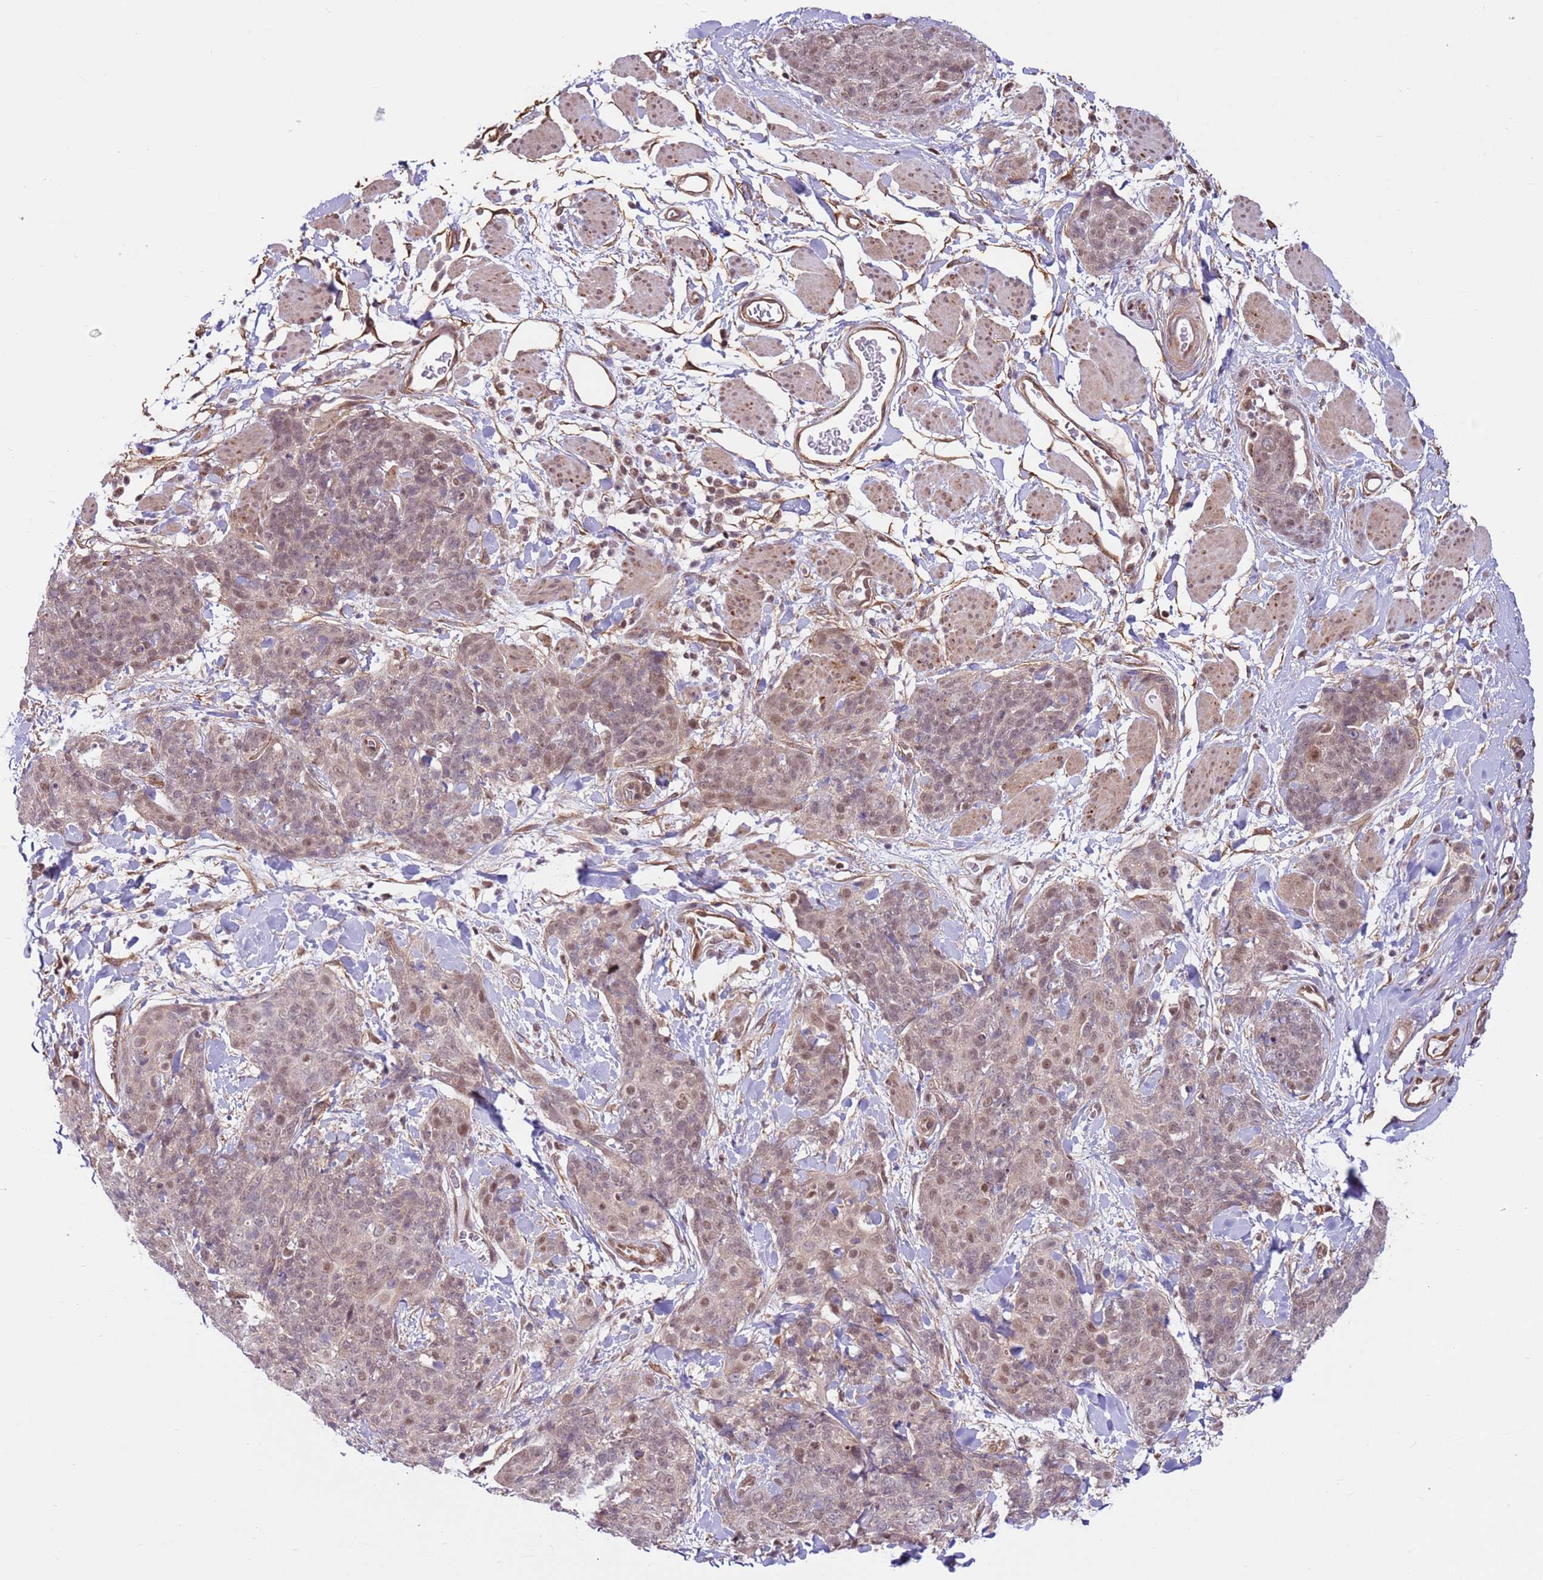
{"staining": {"intensity": "weak", "quantity": "25%-75%", "location": "nuclear"}, "tissue": "skin cancer", "cell_type": "Tumor cells", "image_type": "cancer", "snomed": [{"axis": "morphology", "description": "Squamous cell carcinoma, NOS"}, {"axis": "topography", "description": "Skin"}, {"axis": "topography", "description": "Vulva"}], "caption": "Tumor cells display low levels of weak nuclear expression in about 25%-75% of cells in human squamous cell carcinoma (skin). Nuclei are stained in blue.", "gene": "DCAF4", "patient": {"sex": "female", "age": 85}}